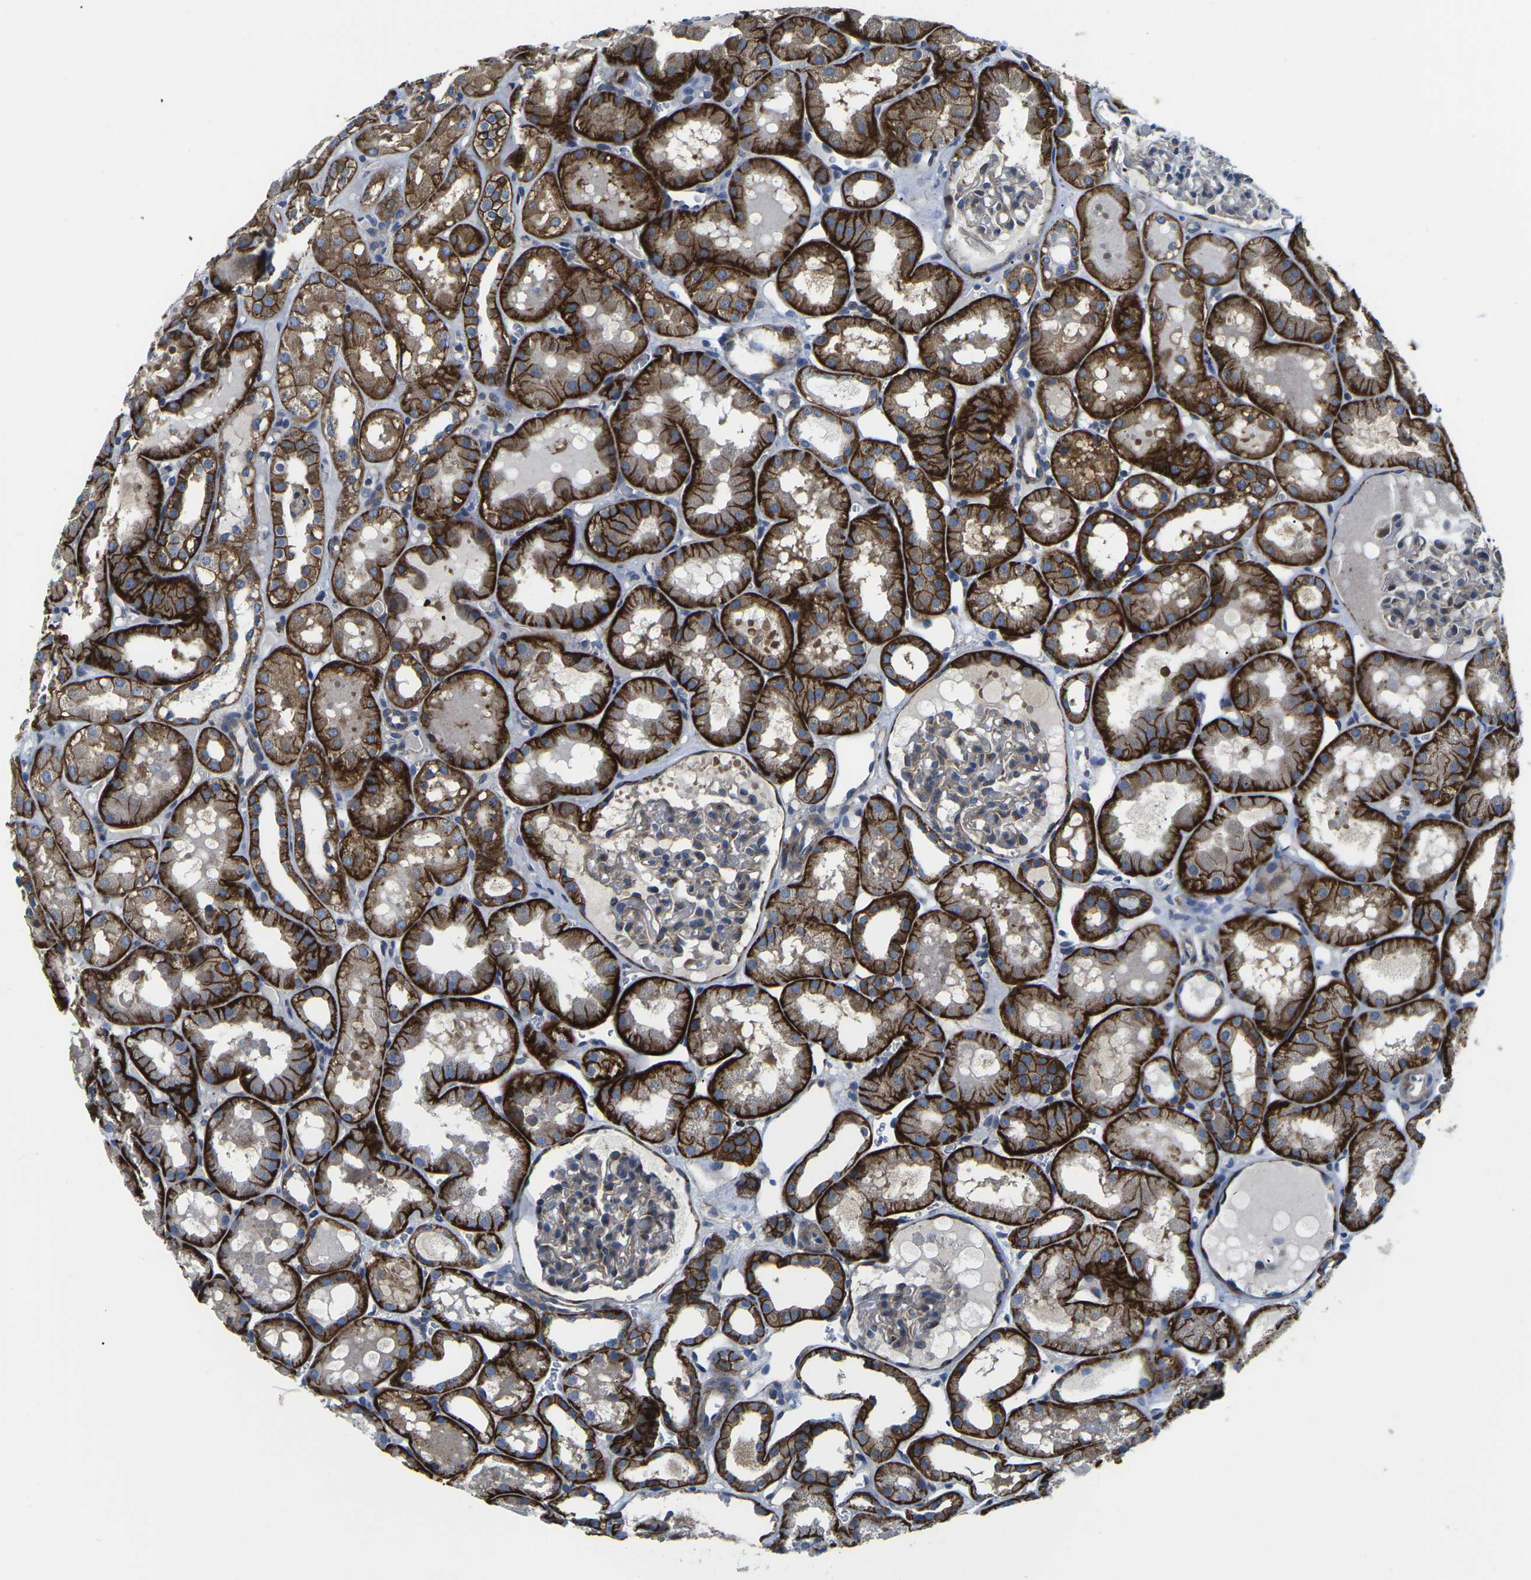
{"staining": {"intensity": "weak", "quantity": "25%-75%", "location": "cytoplasmic/membranous"}, "tissue": "kidney", "cell_type": "Cells in glomeruli", "image_type": "normal", "snomed": [{"axis": "morphology", "description": "Normal tissue, NOS"}, {"axis": "topography", "description": "Kidney"}, {"axis": "topography", "description": "Urinary bladder"}], "caption": "Approximately 25%-75% of cells in glomeruli in benign kidney demonstrate weak cytoplasmic/membranous protein staining as visualized by brown immunohistochemical staining.", "gene": "DLG1", "patient": {"sex": "male", "age": 16}}